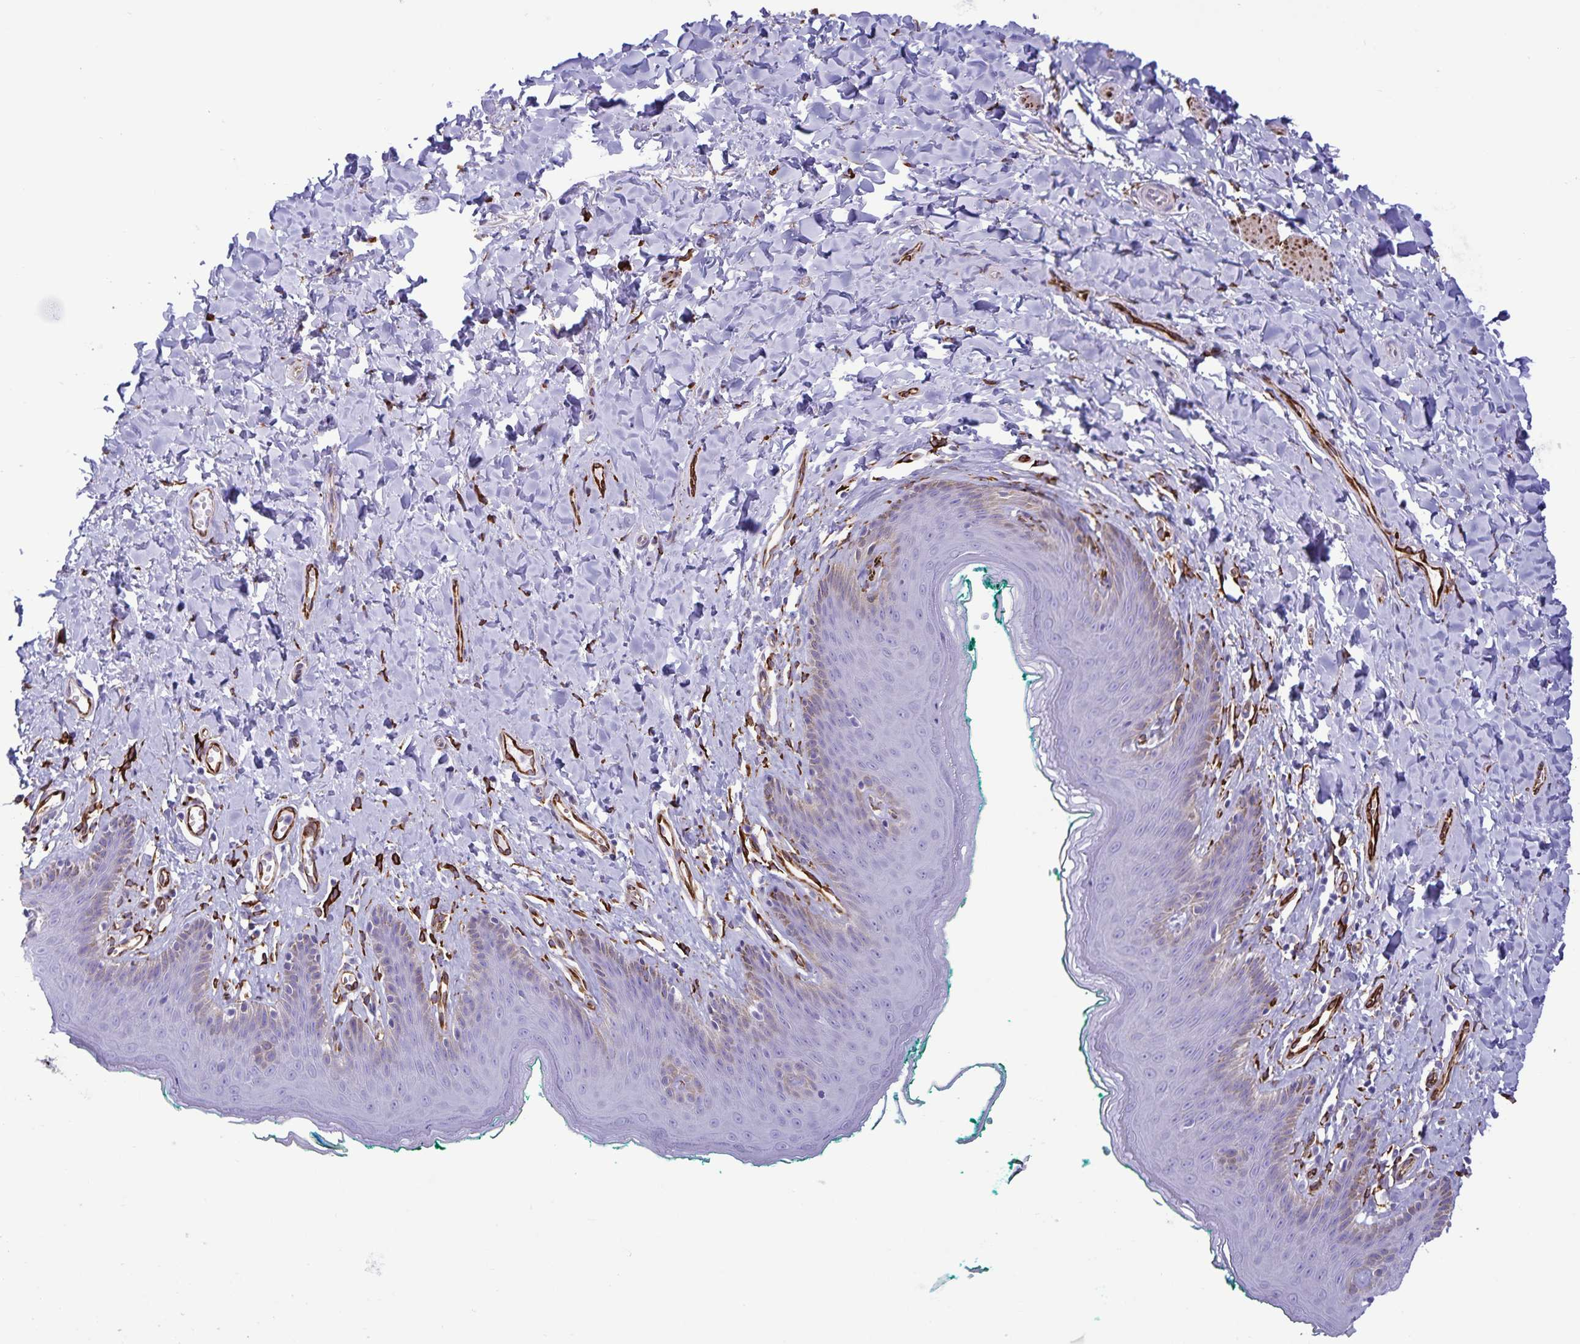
{"staining": {"intensity": "weak", "quantity": "<25%", "location": "cytoplasmic/membranous"}, "tissue": "skin", "cell_type": "Epidermal cells", "image_type": "normal", "snomed": [{"axis": "morphology", "description": "Normal tissue, NOS"}, {"axis": "topography", "description": "Vulva"}, {"axis": "topography", "description": "Peripheral nerve tissue"}], "caption": "Immunohistochemistry (IHC) image of unremarkable skin: skin stained with DAB (3,3'-diaminobenzidine) shows no significant protein staining in epidermal cells.", "gene": "RCN1", "patient": {"sex": "female", "age": 66}}